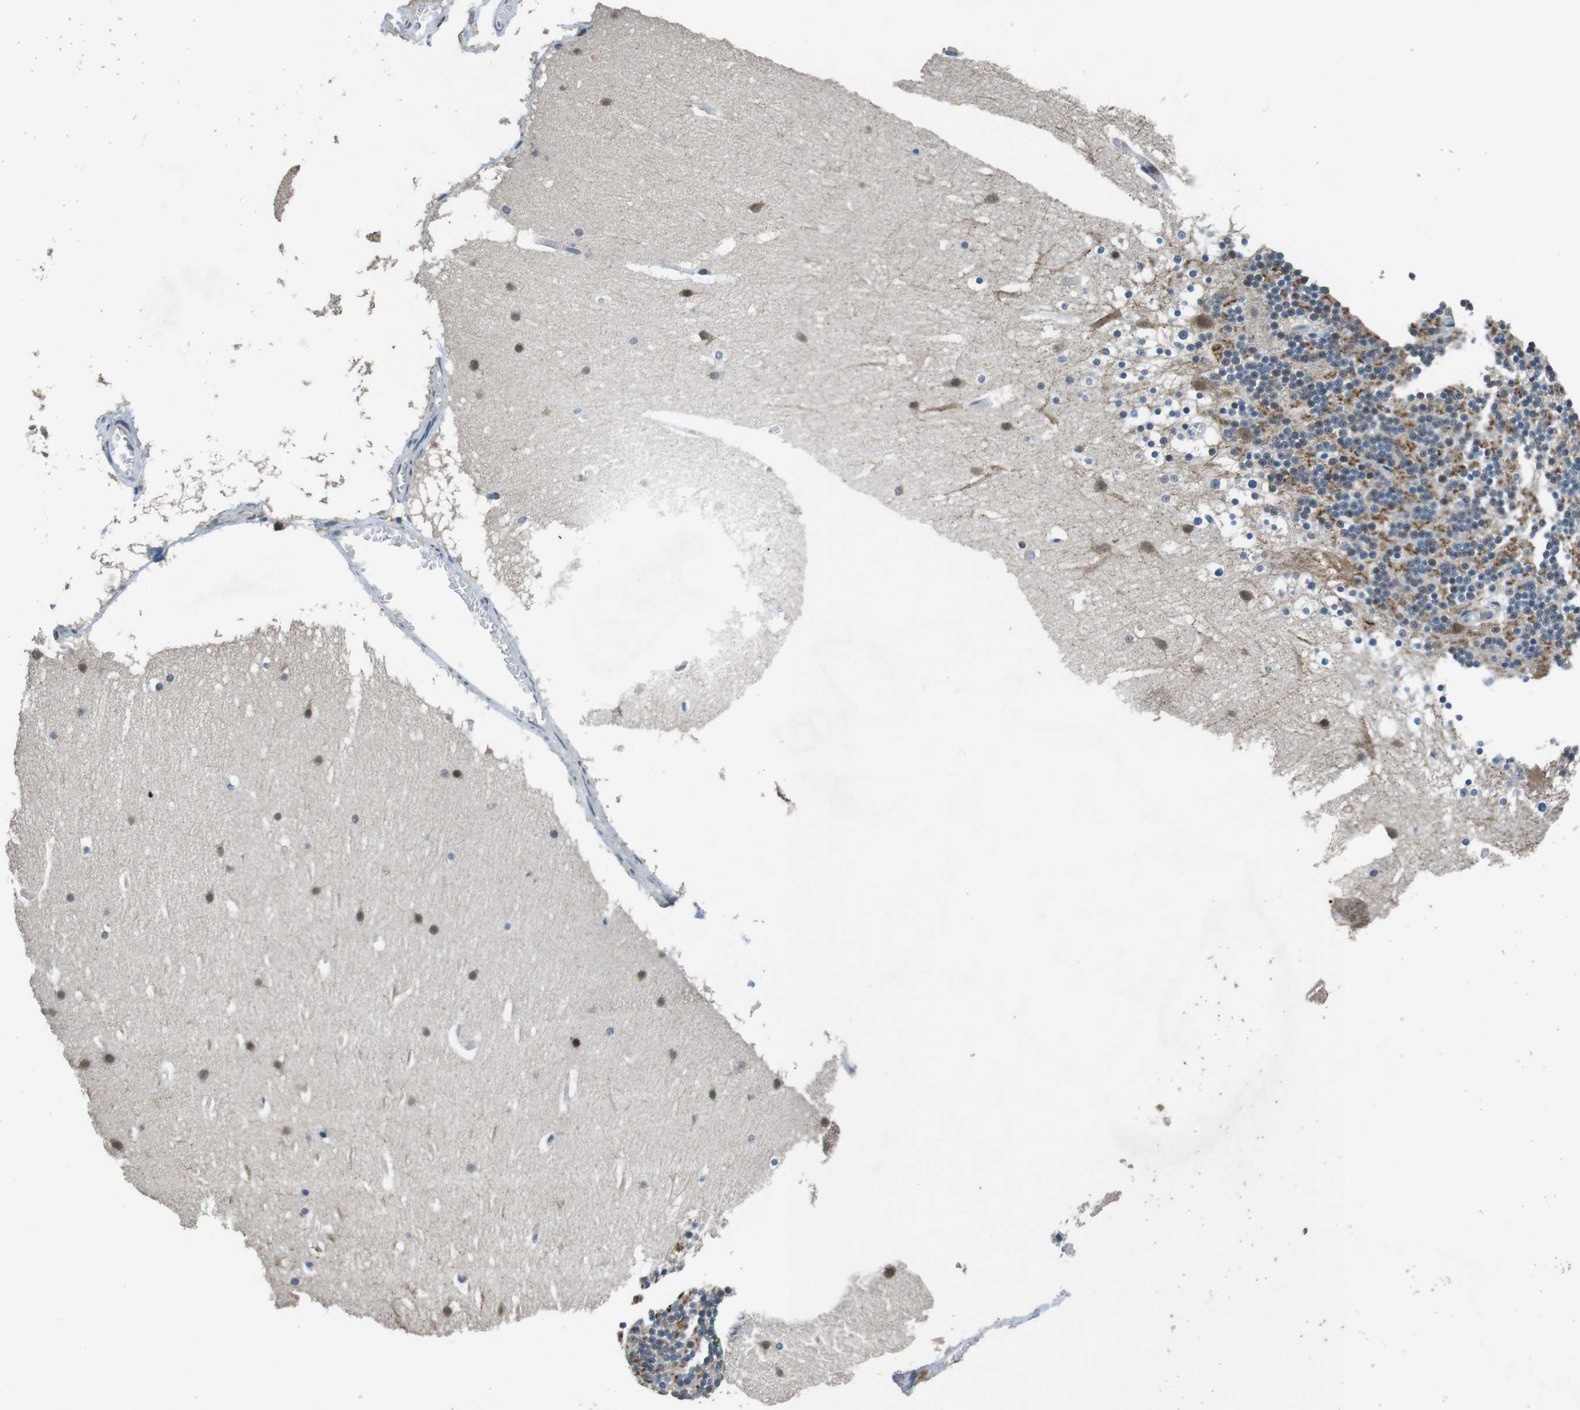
{"staining": {"intensity": "moderate", "quantity": "25%-75%", "location": "cytoplasmic/membranous"}, "tissue": "cerebellum", "cell_type": "Cells in granular layer", "image_type": "normal", "snomed": [{"axis": "morphology", "description": "Normal tissue, NOS"}, {"axis": "topography", "description": "Cerebellum"}], "caption": "Cerebellum stained with immunohistochemistry (IHC) exhibits moderate cytoplasmic/membranous expression in approximately 25%-75% of cells in granular layer.", "gene": "CLDN7", "patient": {"sex": "male", "age": 45}}